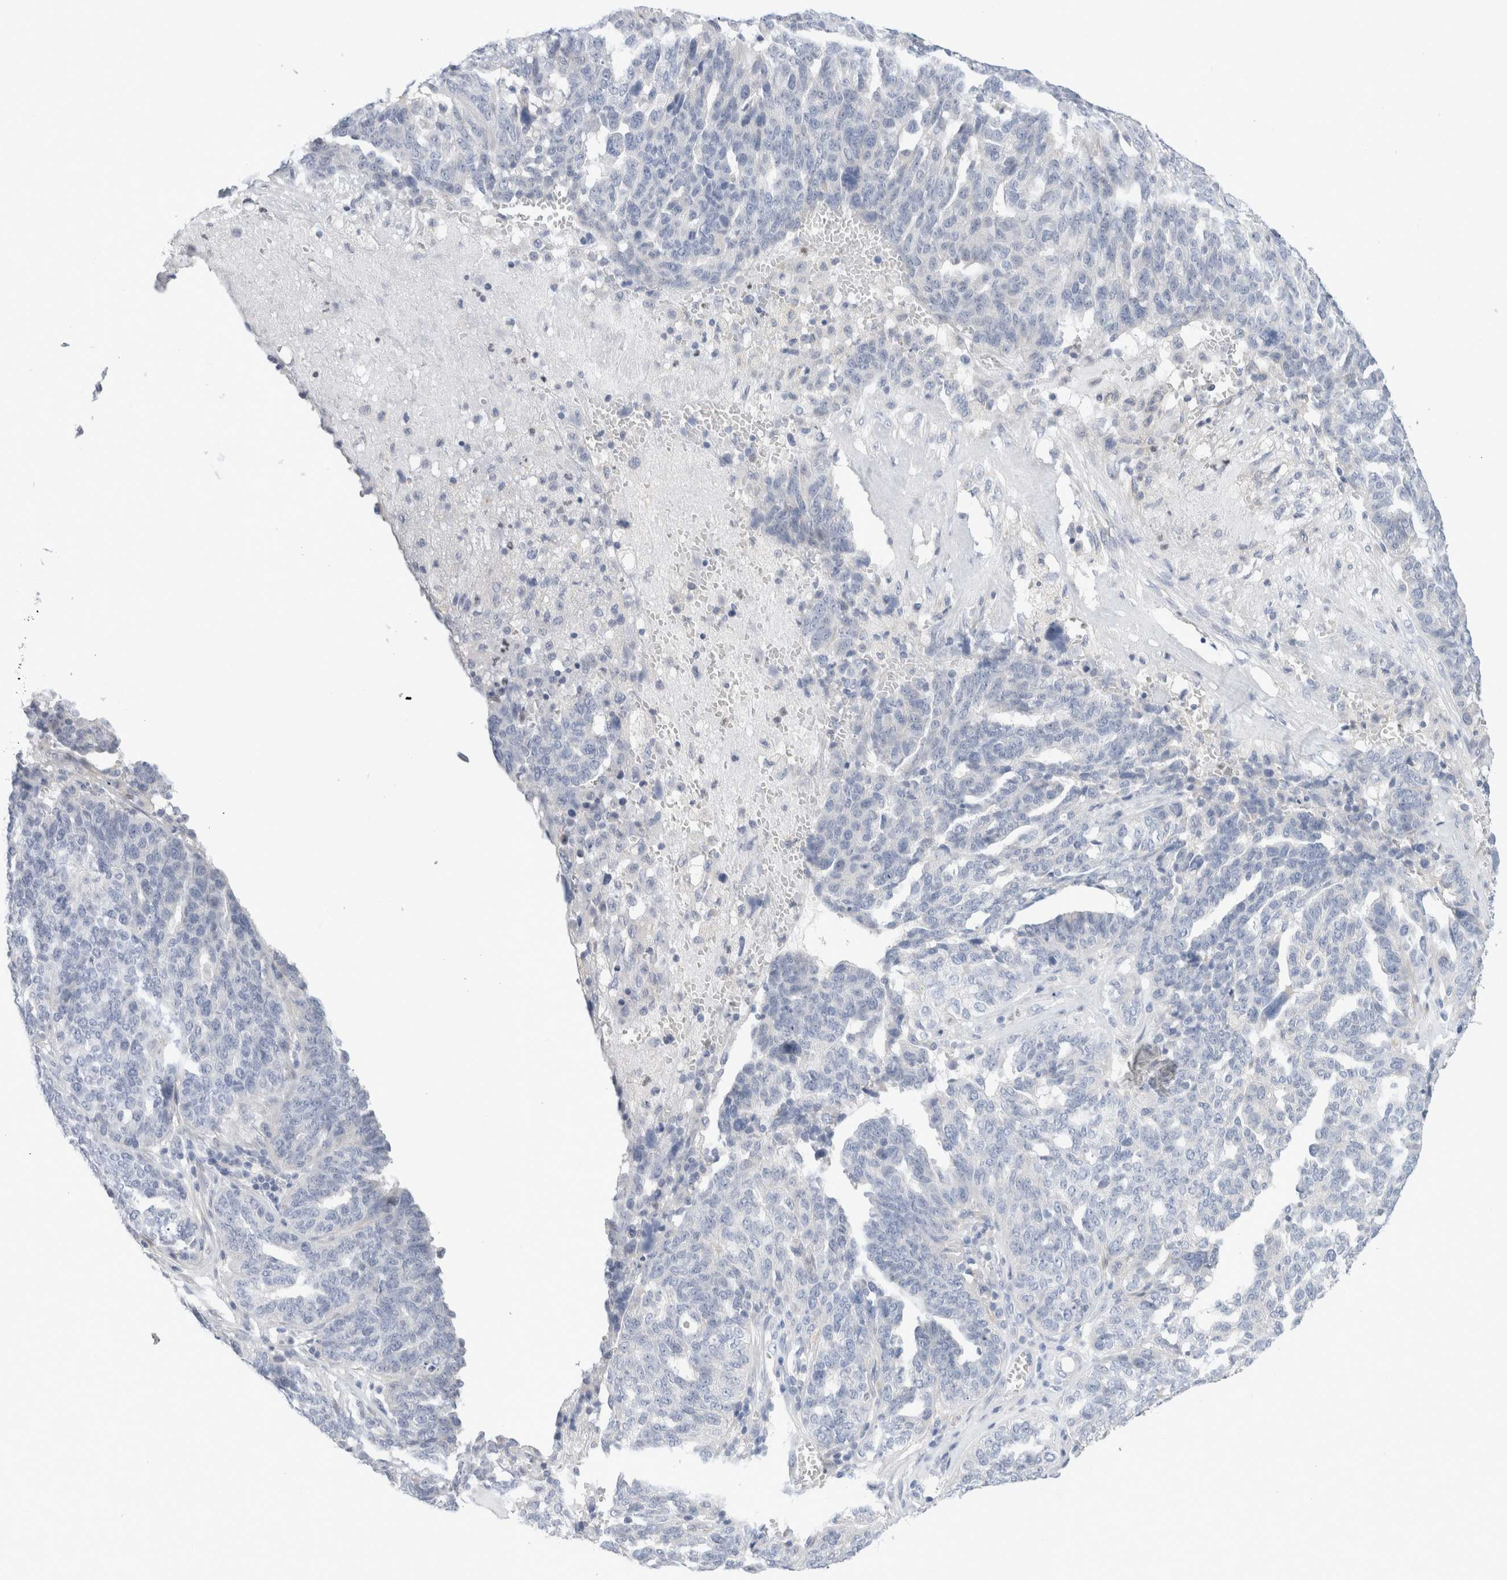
{"staining": {"intensity": "negative", "quantity": "none", "location": "none"}, "tissue": "ovarian cancer", "cell_type": "Tumor cells", "image_type": "cancer", "snomed": [{"axis": "morphology", "description": "Cystadenocarcinoma, serous, NOS"}, {"axis": "topography", "description": "Ovary"}], "caption": "An IHC photomicrograph of ovarian cancer (serous cystadenocarcinoma) is shown. There is no staining in tumor cells of ovarian cancer (serous cystadenocarcinoma).", "gene": "ADAM30", "patient": {"sex": "female", "age": 59}}